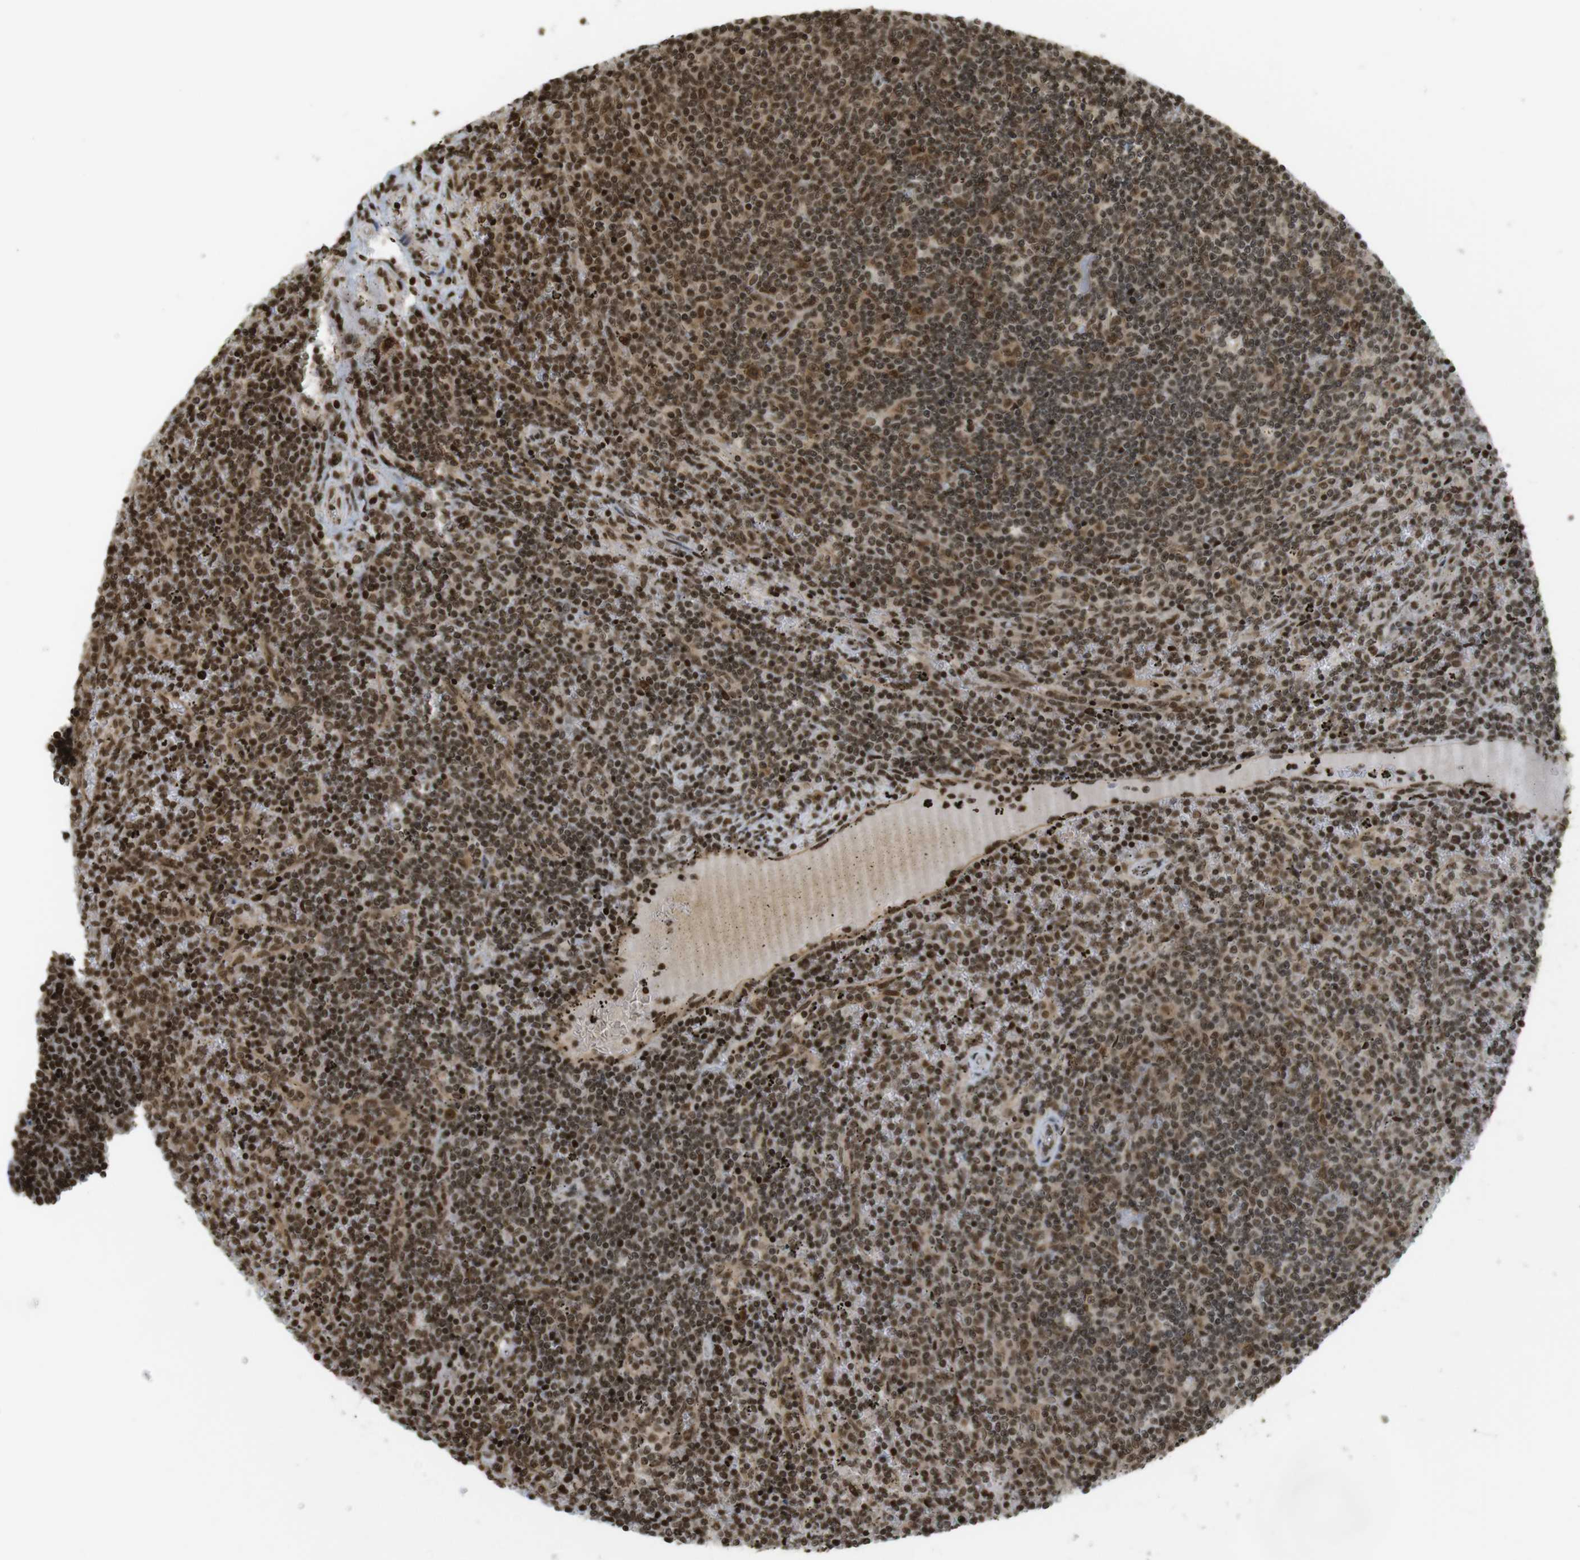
{"staining": {"intensity": "moderate", "quantity": ">75%", "location": "cytoplasmic/membranous,nuclear"}, "tissue": "lymphoma", "cell_type": "Tumor cells", "image_type": "cancer", "snomed": [{"axis": "morphology", "description": "Malignant lymphoma, non-Hodgkin's type, Low grade"}, {"axis": "topography", "description": "Spleen"}], "caption": "Malignant lymphoma, non-Hodgkin's type (low-grade) tissue displays moderate cytoplasmic/membranous and nuclear positivity in approximately >75% of tumor cells, visualized by immunohistochemistry. The staining was performed using DAB (3,3'-diaminobenzidine), with brown indicating positive protein expression. Nuclei are stained blue with hematoxylin.", "gene": "RUVBL2", "patient": {"sex": "female", "age": 50}}